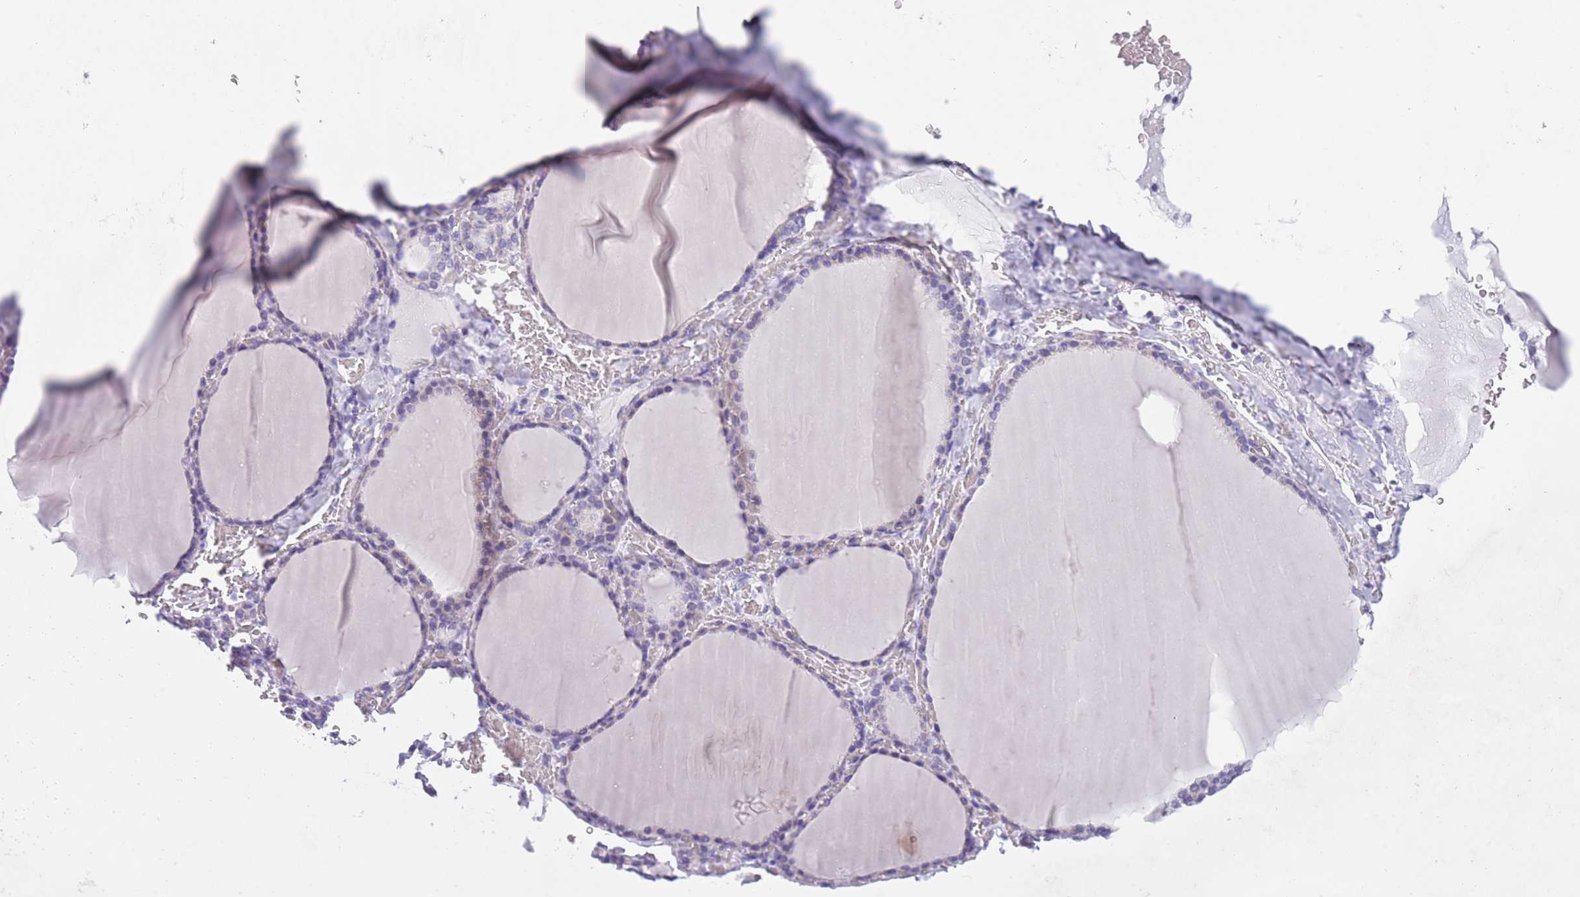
{"staining": {"intensity": "negative", "quantity": "none", "location": "none"}, "tissue": "thyroid gland", "cell_type": "Glandular cells", "image_type": "normal", "snomed": [{"axis": "morphology", "description": "Normal tissue, NOS"}, {"axis": "topography", "description": "Thyroid gland"}], "caption": "The micrograph reveals no significant staining in glandular cells of thyroid gland.", "gene": "SPIRE2", "patient": {"sex": "female", "age": 39}}